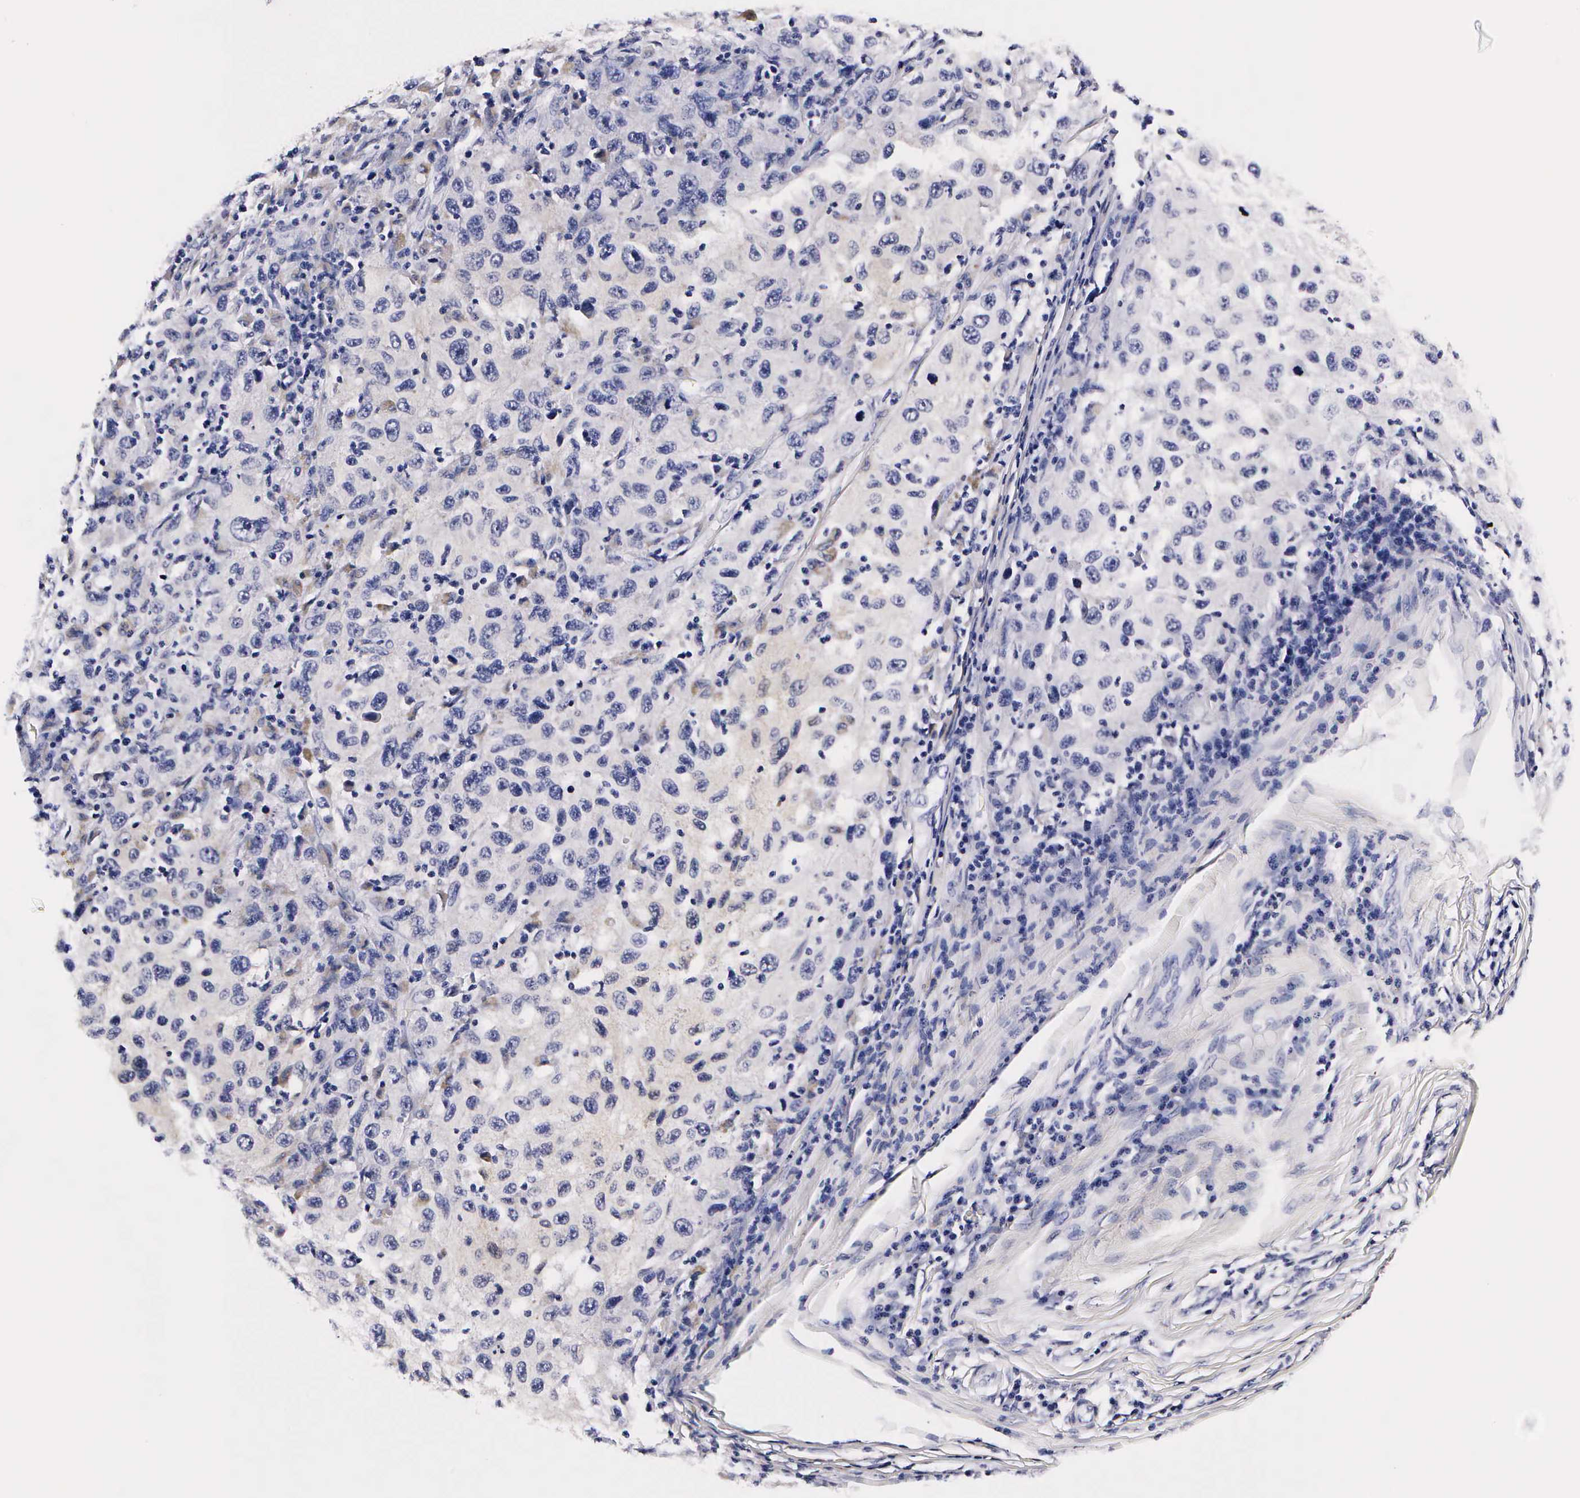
{"staining": {"intensity": "negative", "quantity": "none", "location": "none"}, "tissue": "melanoma", "cell_type": "Tumor cells", "image_type": "cancer", "snomed": [{"axis": "morphology", "description": "Malignant melanoma, NOS"}, {"axis": "topography", "description": "Skin"}], "caption": "Malignant melanoma was stained to show a protein in brown. There is no significant expression in tumor cells.", "gene": "RNASE6", "patient": {"sex": "female", "age": 77}}